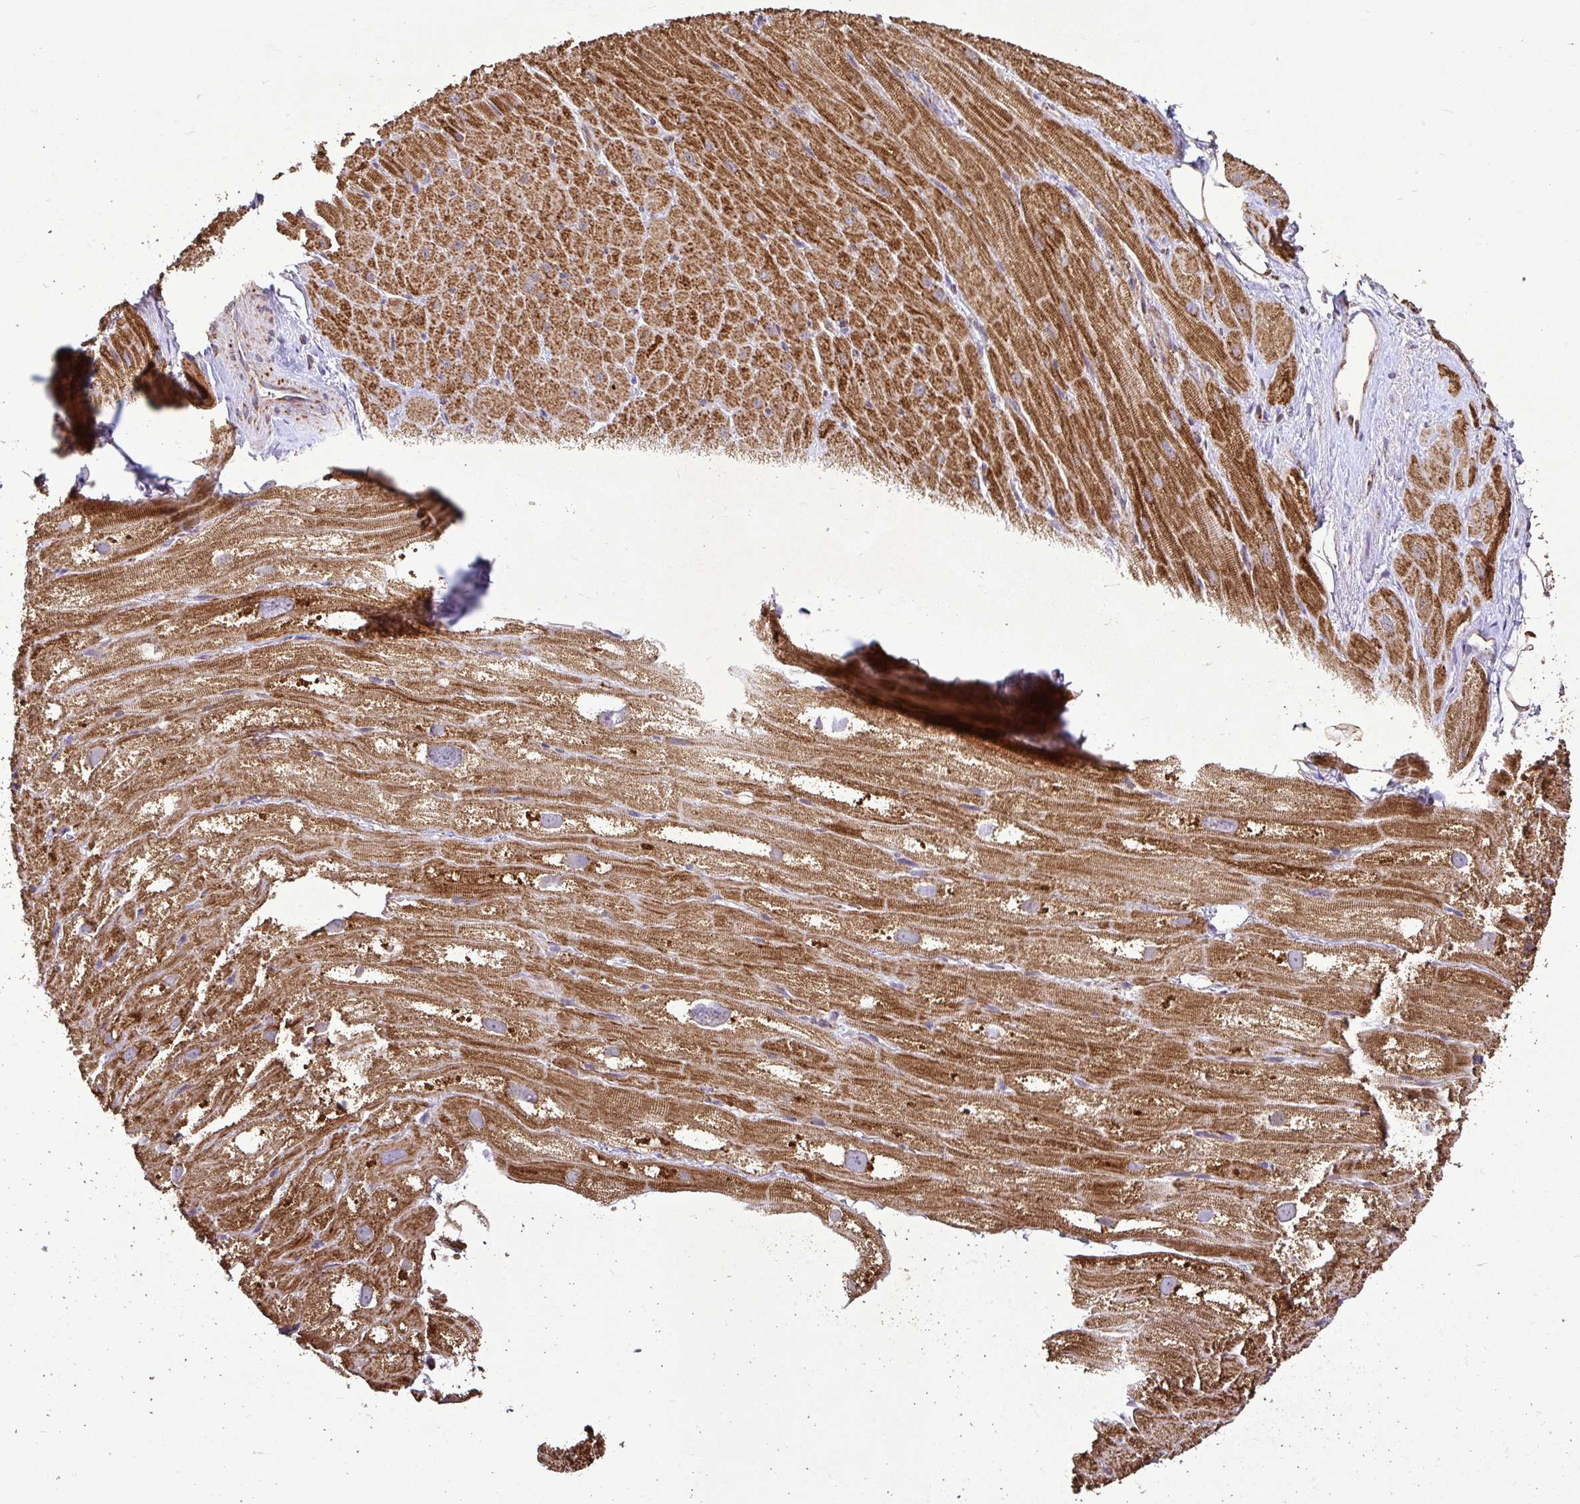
{"staining": {"intensity": "moderate", "quantity": ">75%", "location": "cytoplasmic/membranous"}, "tissue": "heart muscle", "cell_type": "Cardiomyocytes", "image_type": "normal", "snomed": [{"axis": "morphology", "description": "Normal tissue, NOS"}, {"axis": "topography", "description": "Heart"}], "caption": "High-power microscopy captured an IHC image of normal heart muscle, revealing moderate cytoplasmic/membranous positivity in approximately >75% of cardiomyocytes.", "gene": "AGK", "patient": {"sex": "male", "age": 62}}